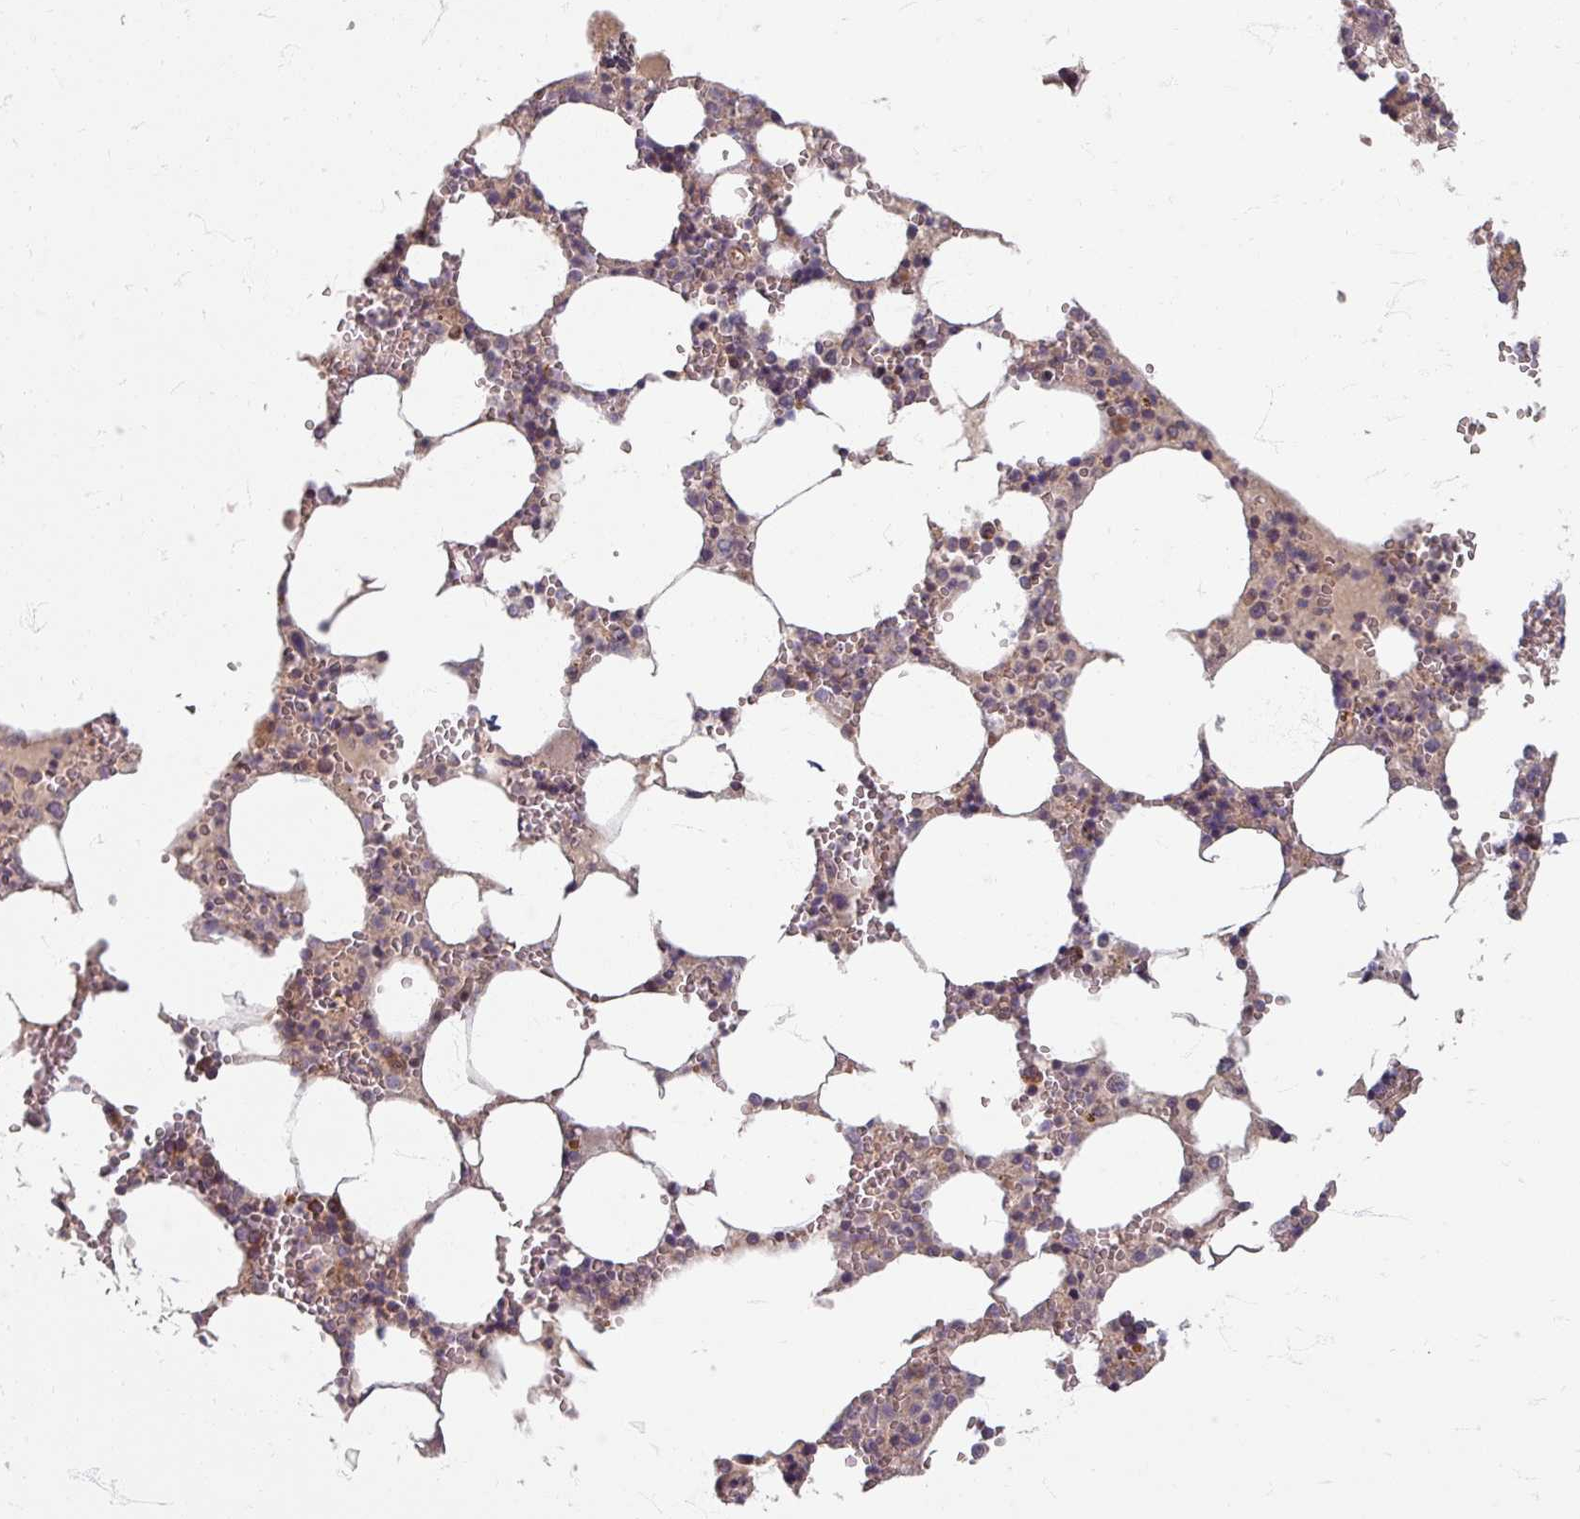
{"staining": {"intensity": "moderate", "quantity": "25%-75%", "location": "cytoplasmic/membranous"}, "tissue": "bone marrow", "cell_type": "Hematopoietic cells", "image_type": "normal", "snomed": [{"axis": "morphology", "description": "Normal tissue, NOS"}, {"axis": "topography", "description": "Bone marrow"}], "caption": "Immunohistochemical staining of normal bone marrow exhibits medium levels of moderate cytoplasmic/membranous staining in about 25%-75% of hematopoietic cells. Using DAB (3,3'-diaminobenzidine) (brown) and hematoxylin (blue) stains, captured at high magnification using brightfield microscopy.", "gene": "STAM", "patient": {"sex": "male", "age": 64}}